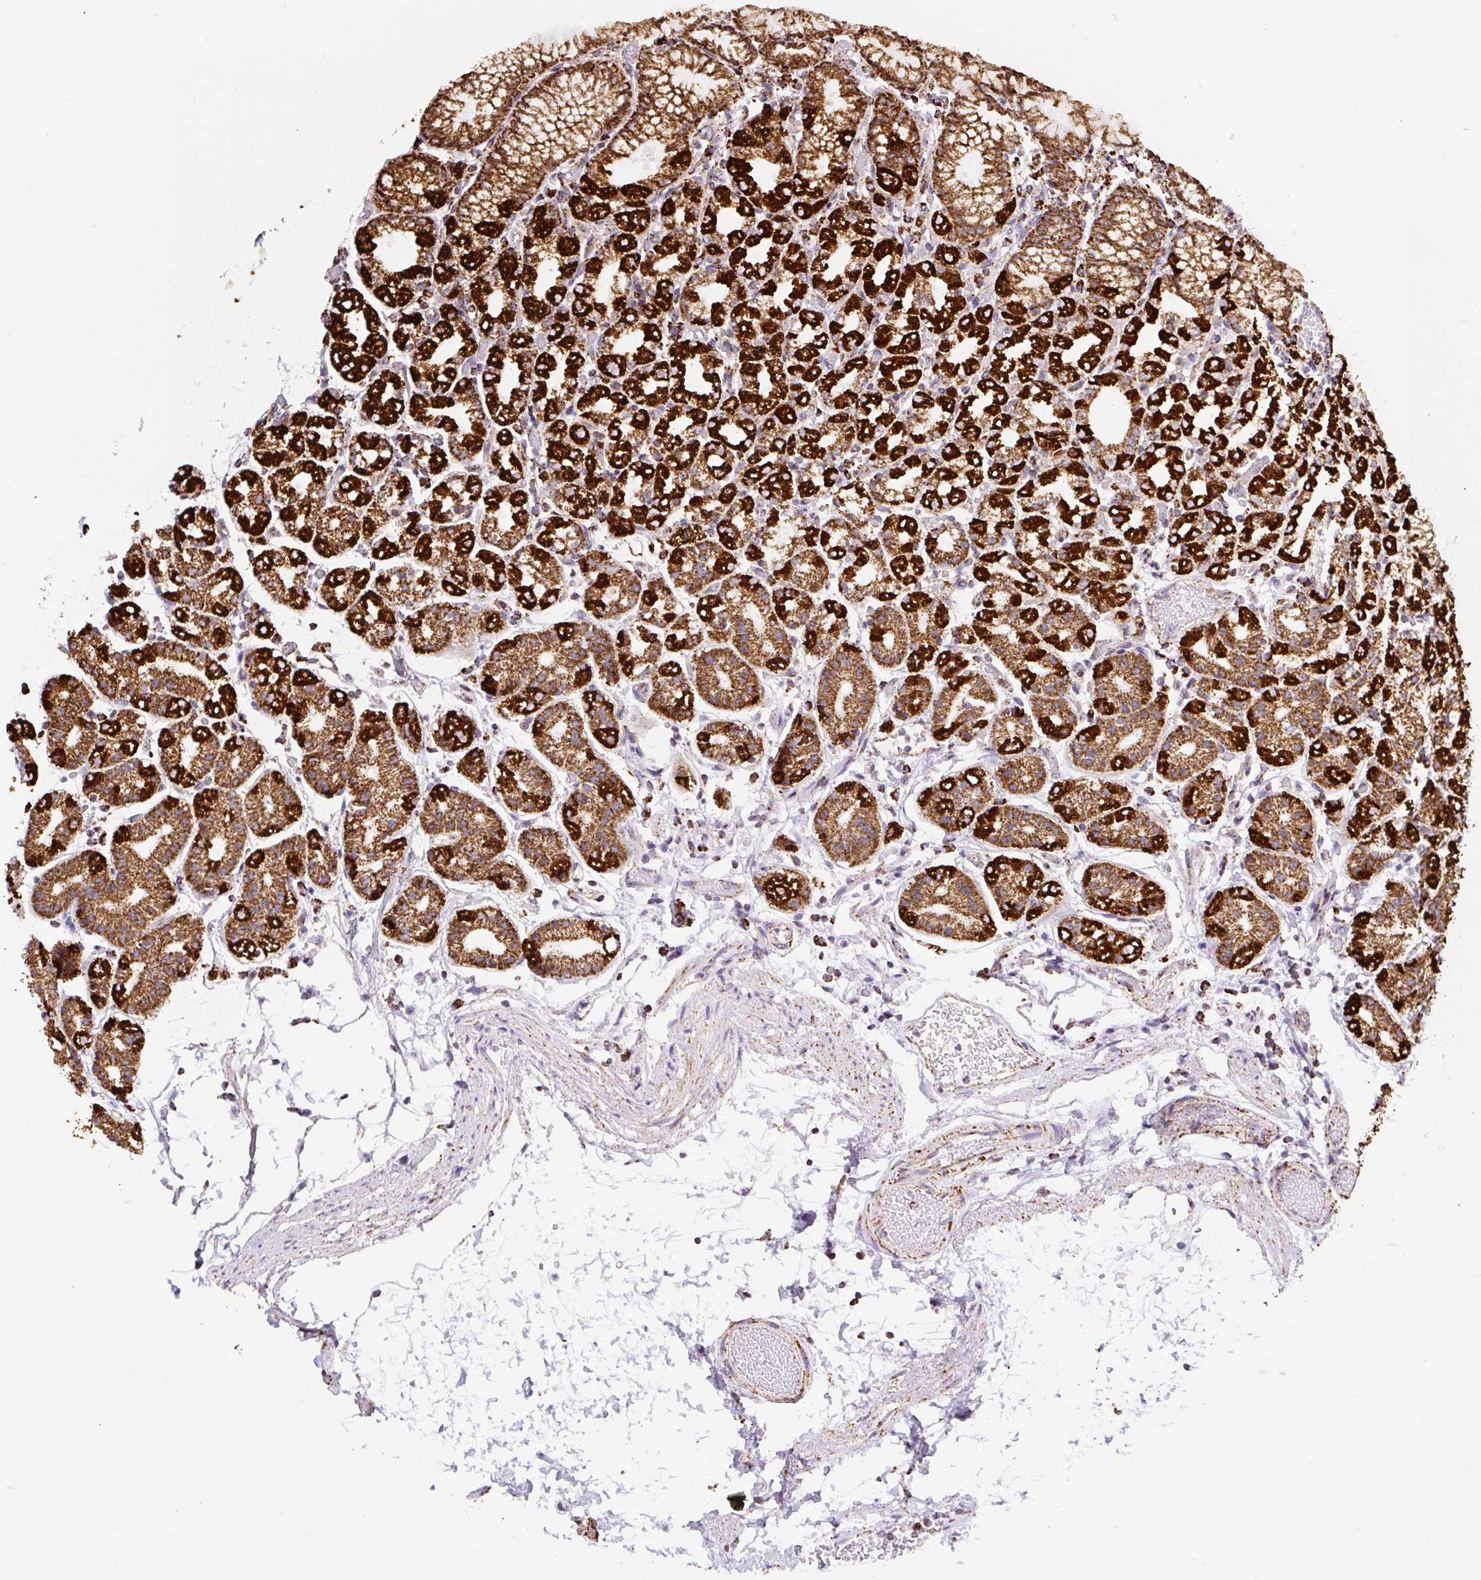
{"staining": {"intensity": "strong", "quantity": ">75%", "location": "cytoplasmic/membranous"}, "tissue": "stomach", "cell_type": "Glandular cells", "image_type": "normal", "snomed": [{"axis": "morphology", "description": "Normal tissue, NOS"}, {"axis": "topography", "description": "Stomach"}], "caption": "The micrograph demonstrates staining of normal stomach, revealing strong cytoplasmic/membranous protein staining (brown color) within glandular cells. The staining was performed using DAB to visualize the protein expression in brown, while the nuclei were stained in blue with hematoxylin (Magnification: 20x).", "gene": "ATP5F1A", "patient": {"sex": "female", "age": 57}}